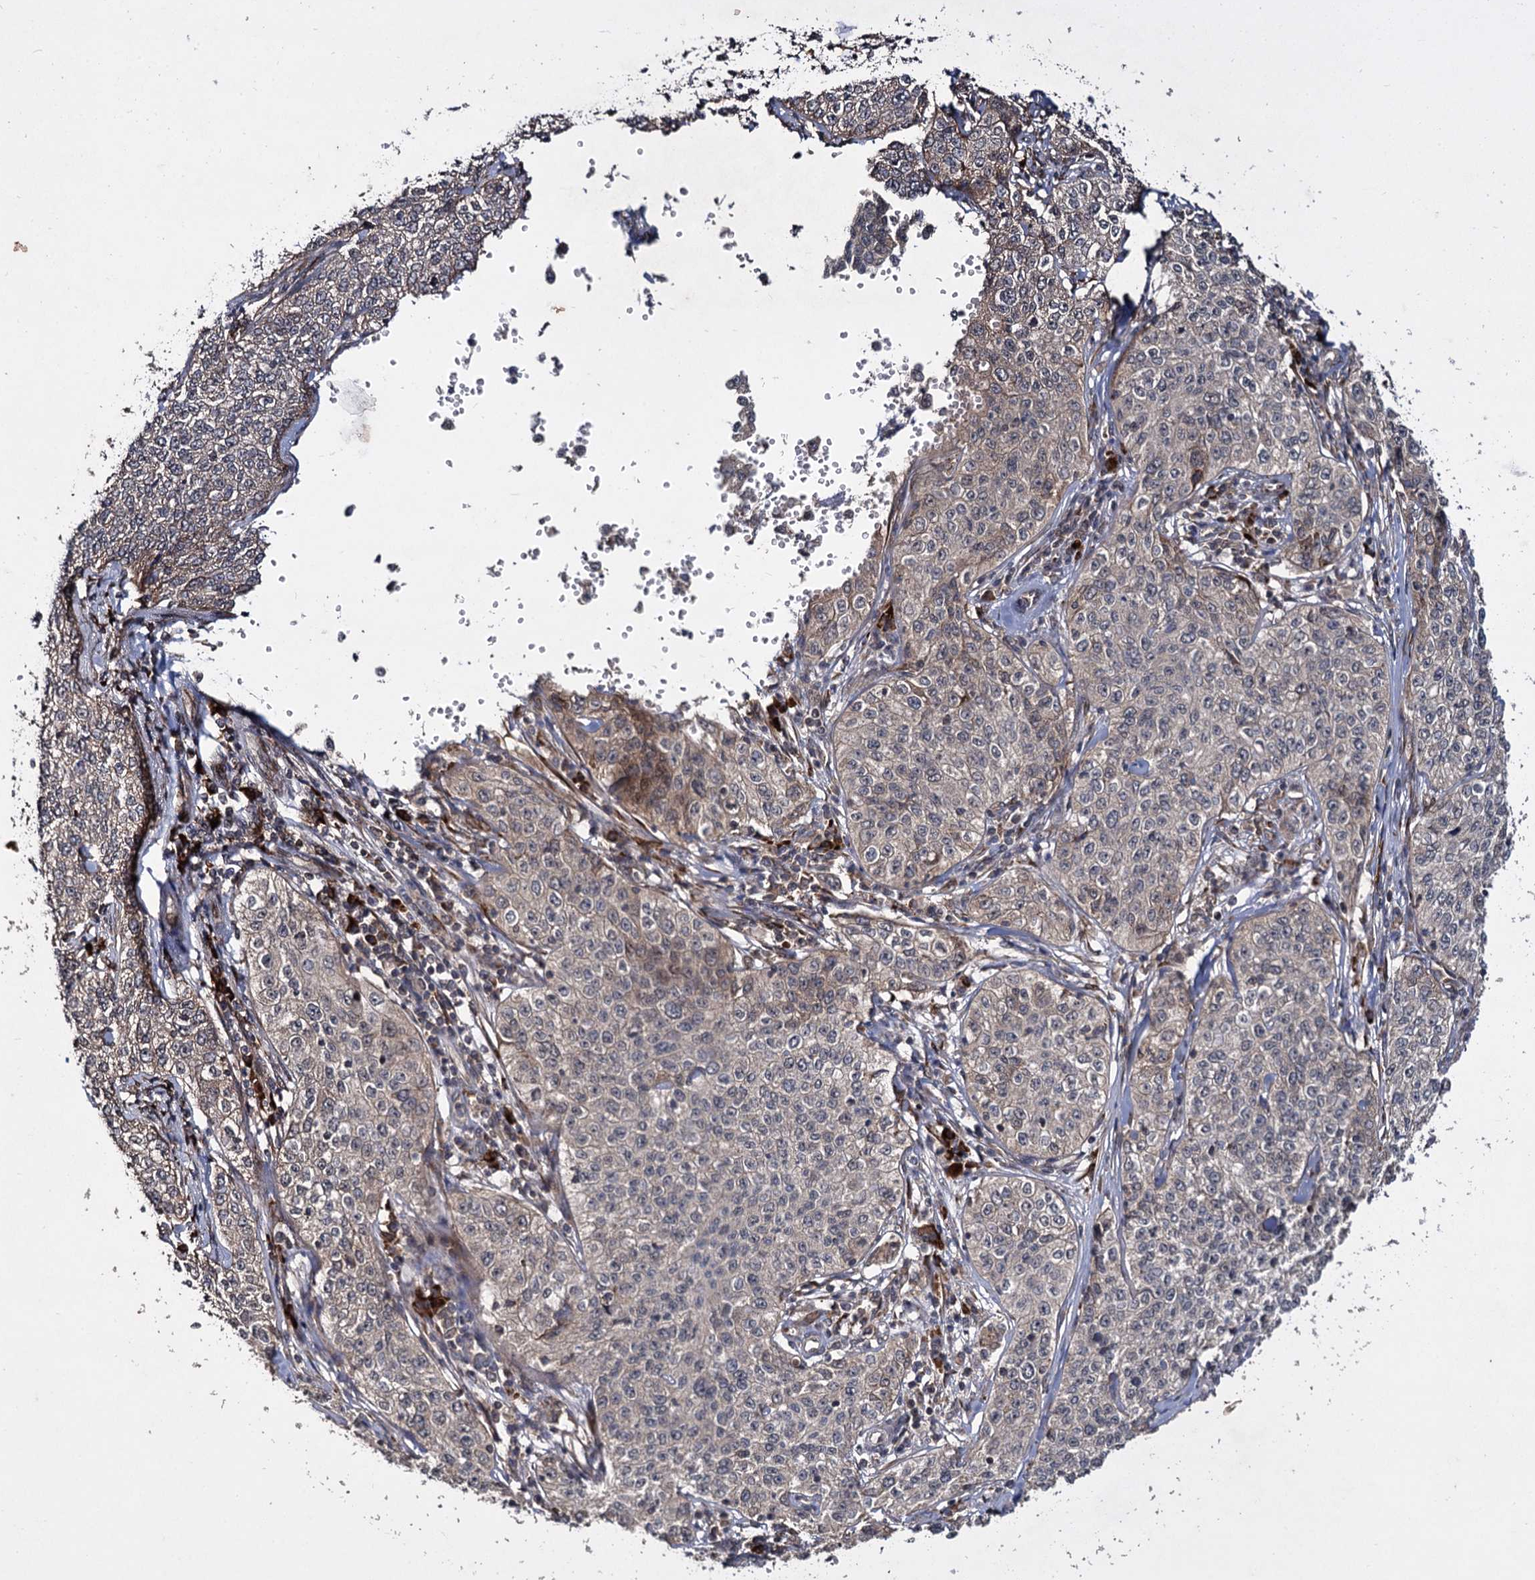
{"staining": {"intensity": "weak", "quantity": "<25%", "location": "cytoplasmic/membranous,nuclear"}, "tissue": "cervical cancer", "cell_type": "Tumor cells", "image_type": "cancer", "snomed": [{"axis": "morphology", "description": "Squamous cell carcinoma, NOS"}, {"axis": "topography", "description": "Cervix"}], "caption": "This photomicrograph is of cervical cancer stained with IHC to label a protein in brown with the nuclei are counter-stained blue. There is no positivity in tumor cells.", "gene": "INPPL1", "patient": {"sex": "female", "age": 35}}